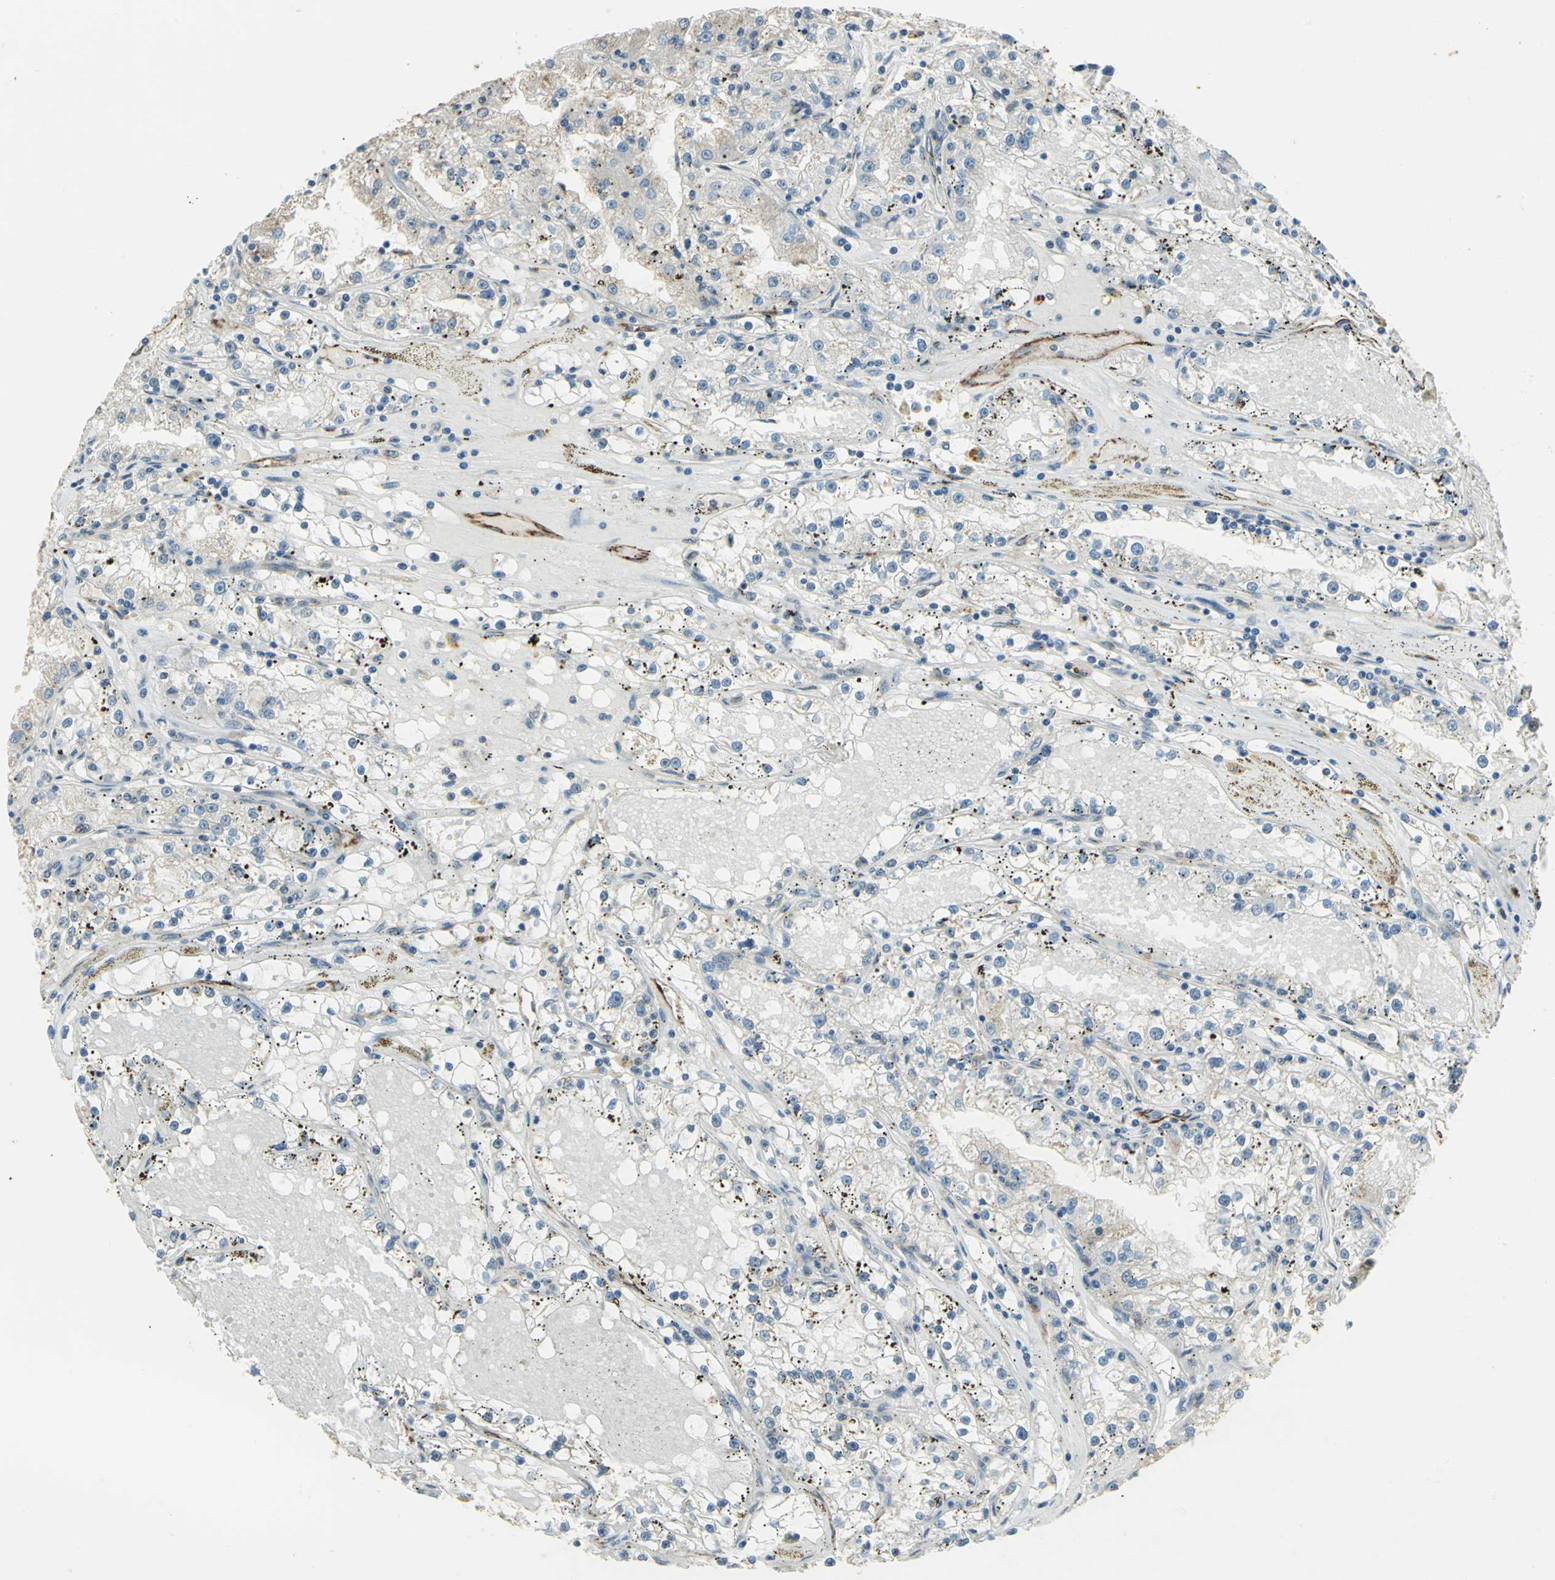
{"staining": {"intensity": "weak", "quantity": "<25%", "location": "cytoplasmic/membranous"}, "tissue": "renal cancer", "cell_type": "Tumor cells", "image_type": "cancer", "snomed": [{"axis": "morphology", "description": "Adenocarcinoma, NOS"}, {"axis": "topography", "description": "Kidney"}], "caption": "The micrograph exhibits no significant staining in tumor cells of renal cancer (adenocarcinoma).", "gene": "RAPGEF1", "patient": {"sex": "male", "age": 56}}